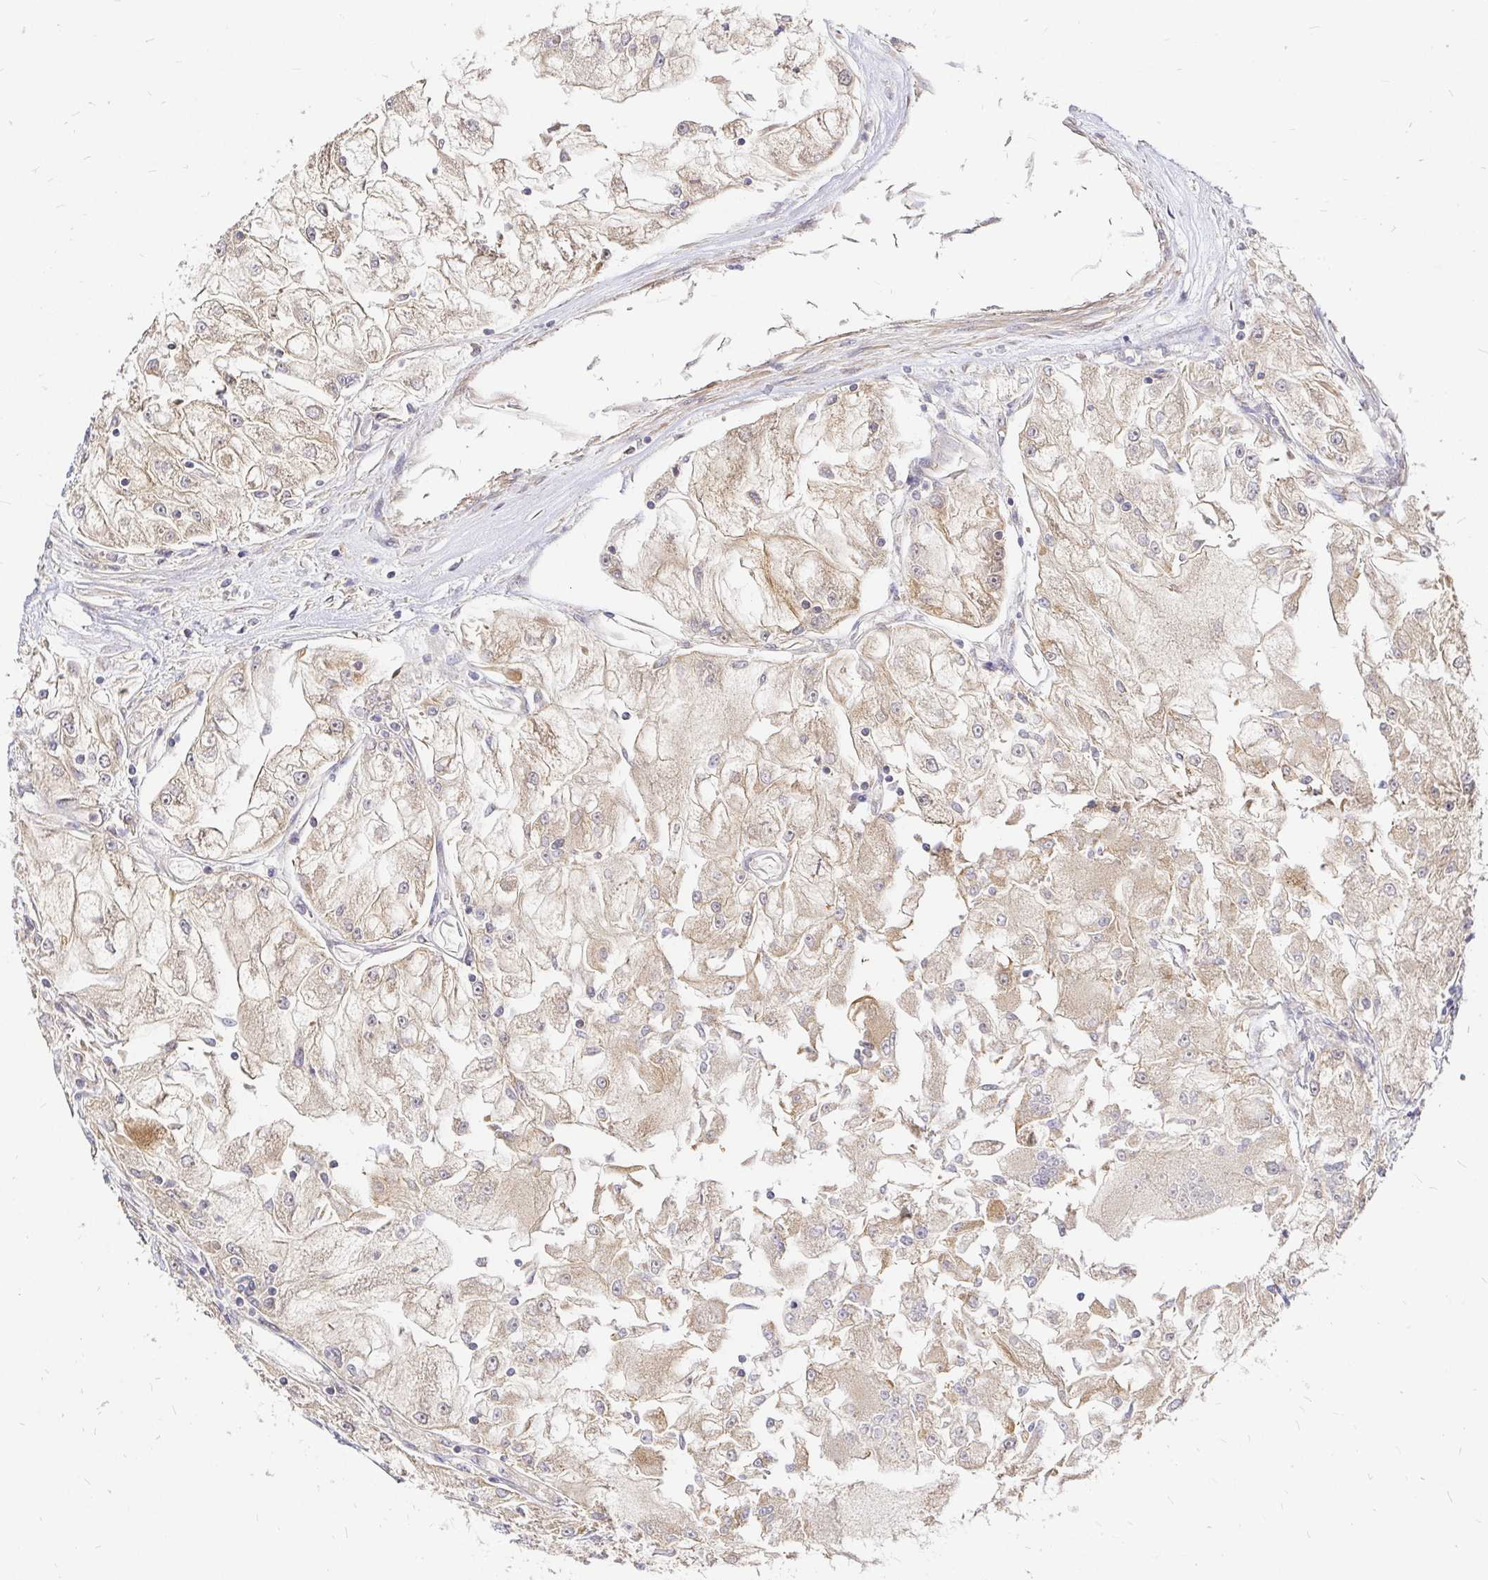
{"staining": {"intensity": "weak", "quantity": "<25%", "location": "cytoplasmic/membranous"}, "tissue": "renal cancer", "cell_type": "Tumor cells", "image_type": "cancer", "snomed": [{"axis": "morphology", "description": "Adenocarcinoma, NOS"}, {"axis": "topography", "description": "Kidney"}], "caption": "An immunohistochemistry micrograph of adenocarcinoma (renal) is shown. There is no staining in tumor cells of adenocarcinoma (renal).", "gene": "KIF5B", "patient": {"sex": "female", "age": 72}}